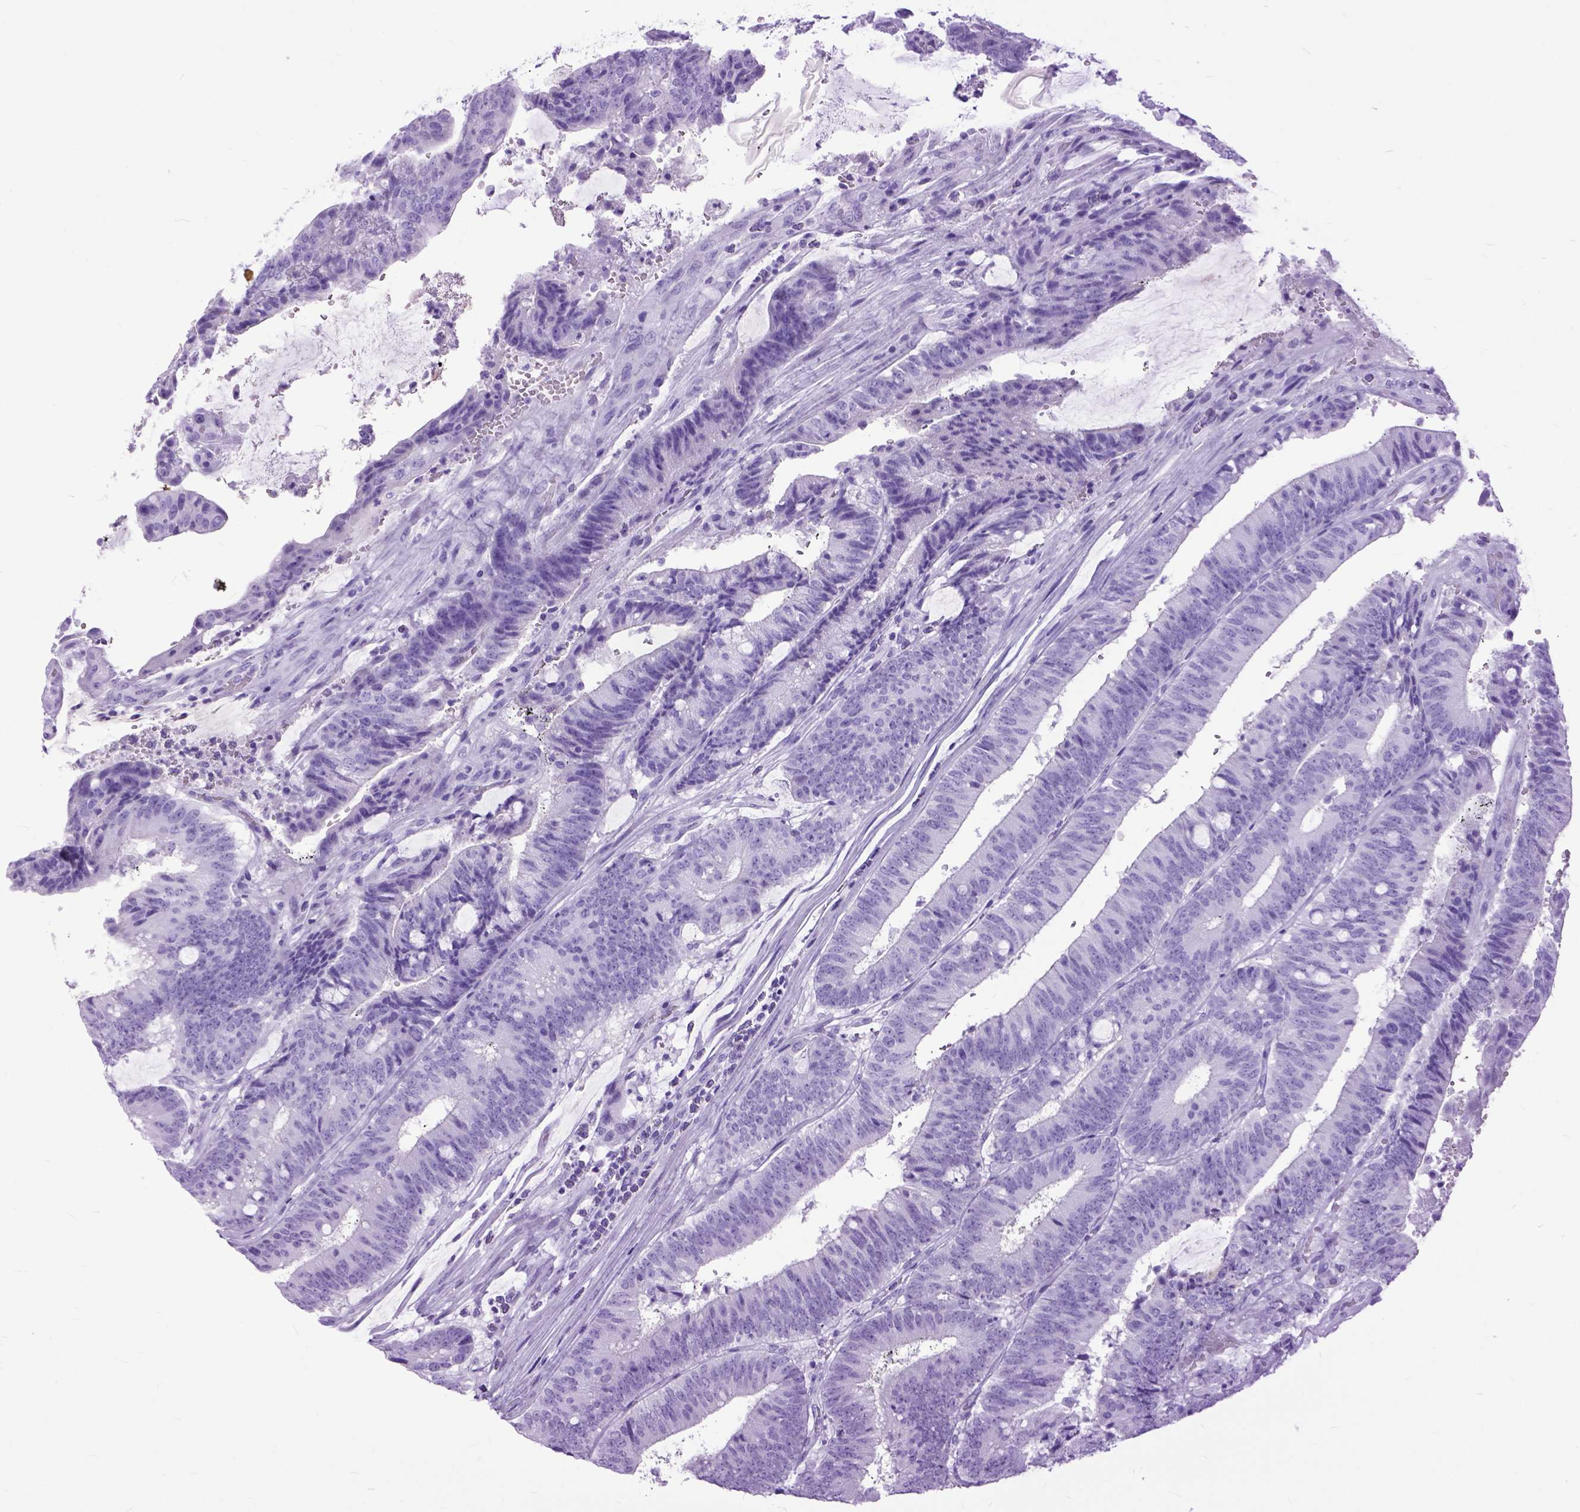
{"staining": {"intensity": "negative", "quantity": "none", "location": "none"}, "tissue": "colorectal cancer", "cell_type": "Tumor cells", "image_type": "cancer", "snomed": [{"axis": "morphology", "description": "Adenocarcinoma, NOS"}, {"axis": "topography", "description": "Colon"}], "caption": "Immunohistochemistry (IHC) micrograph of human colorectal cancer stained for a protein (brown), which exhibits no staining in tumor cells.", "gene": "GNGT1", "patient": {"sex": "female", "age": 43}}